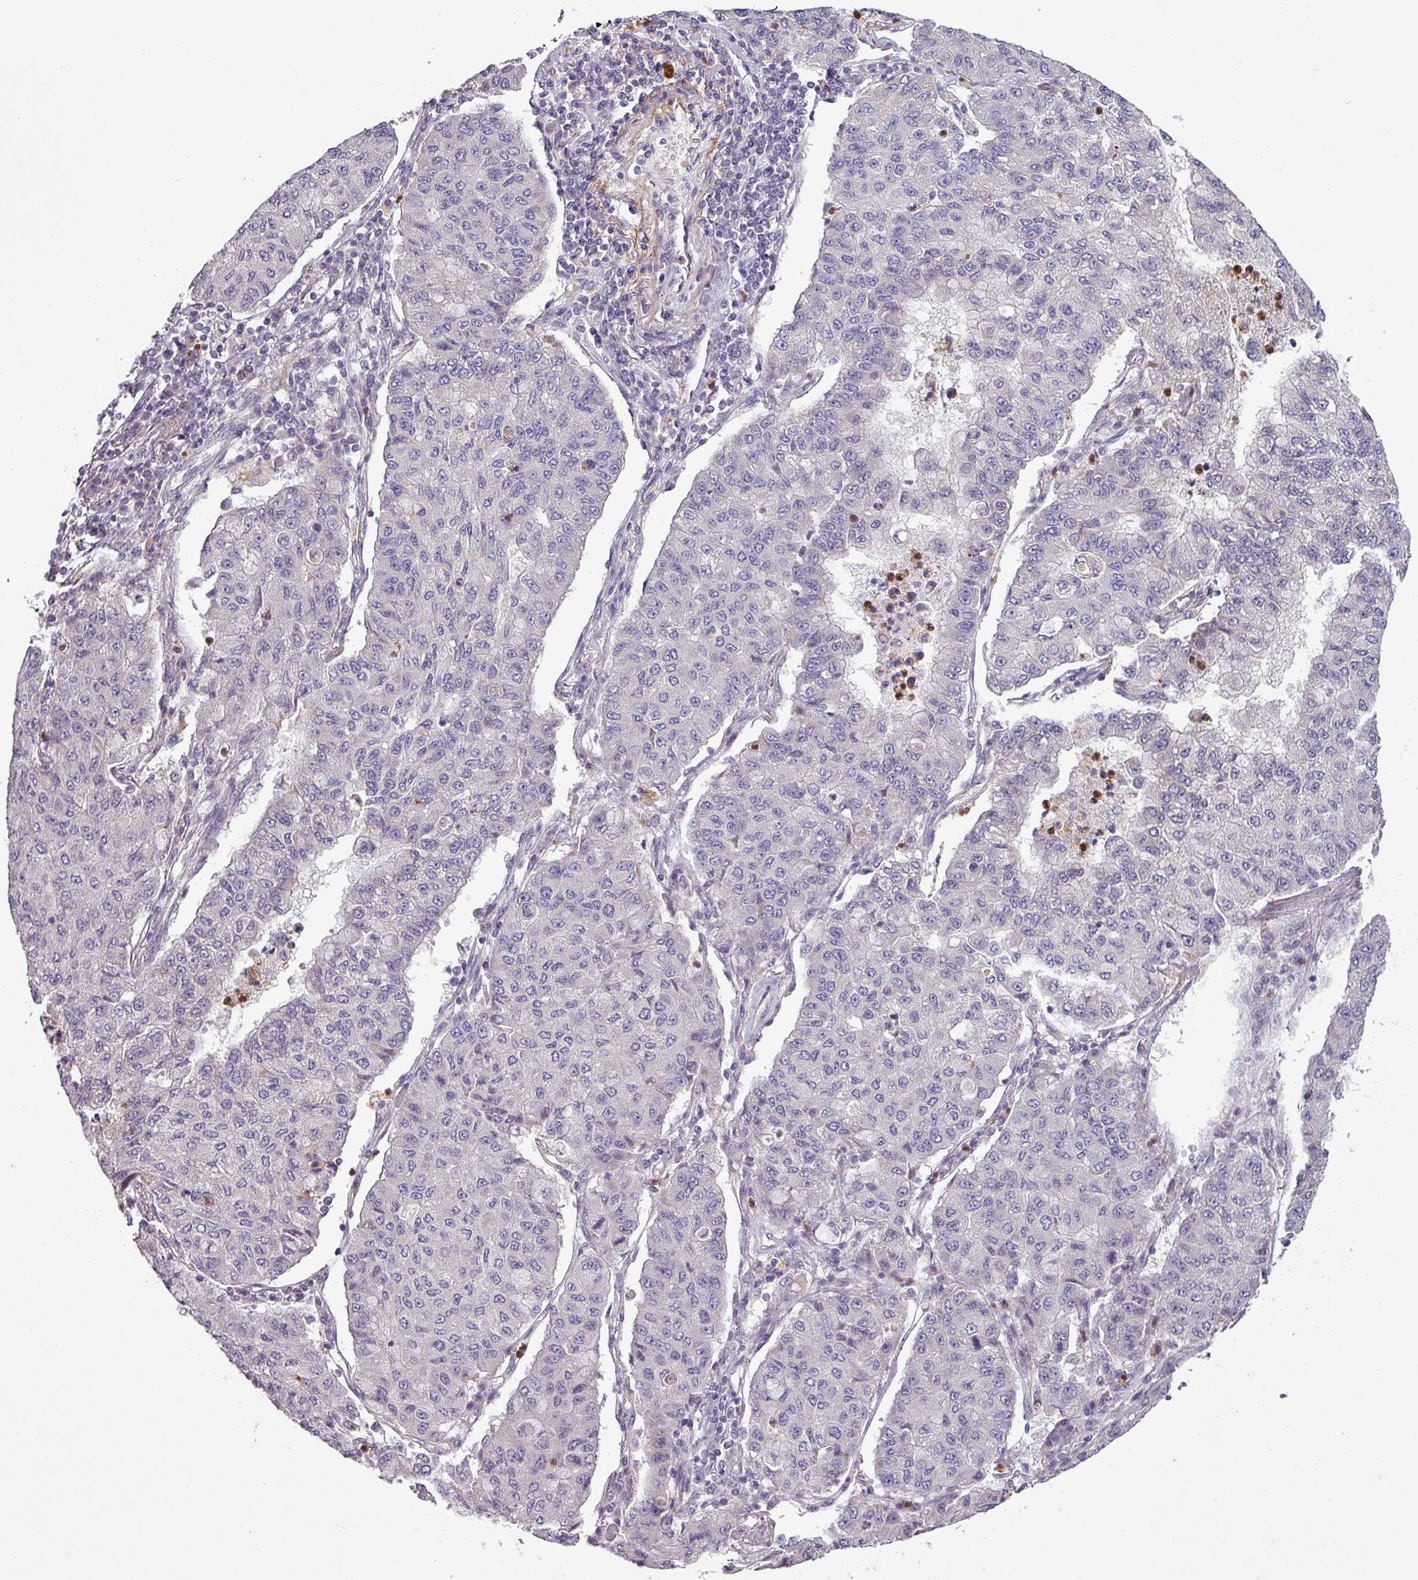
{"staining": {"intensity": "negative", "quantity": "none", "location": "none"}, "tissue": "lung cancer", "cell_type": "Tumor cells", "image_type": "cancer", "snomed": [{"axis": "morphology", "description": "Squamous cell carcinoma, NOS"}, {"axis": "topography", "description": "Lung"}], "caption": "This is an IHC micrograph of human squamous cell carcinoma (lung). There is no expression in tumor cells.", "gene": "PNMA6A", "patient": {"sex": "male", "age": 74}}